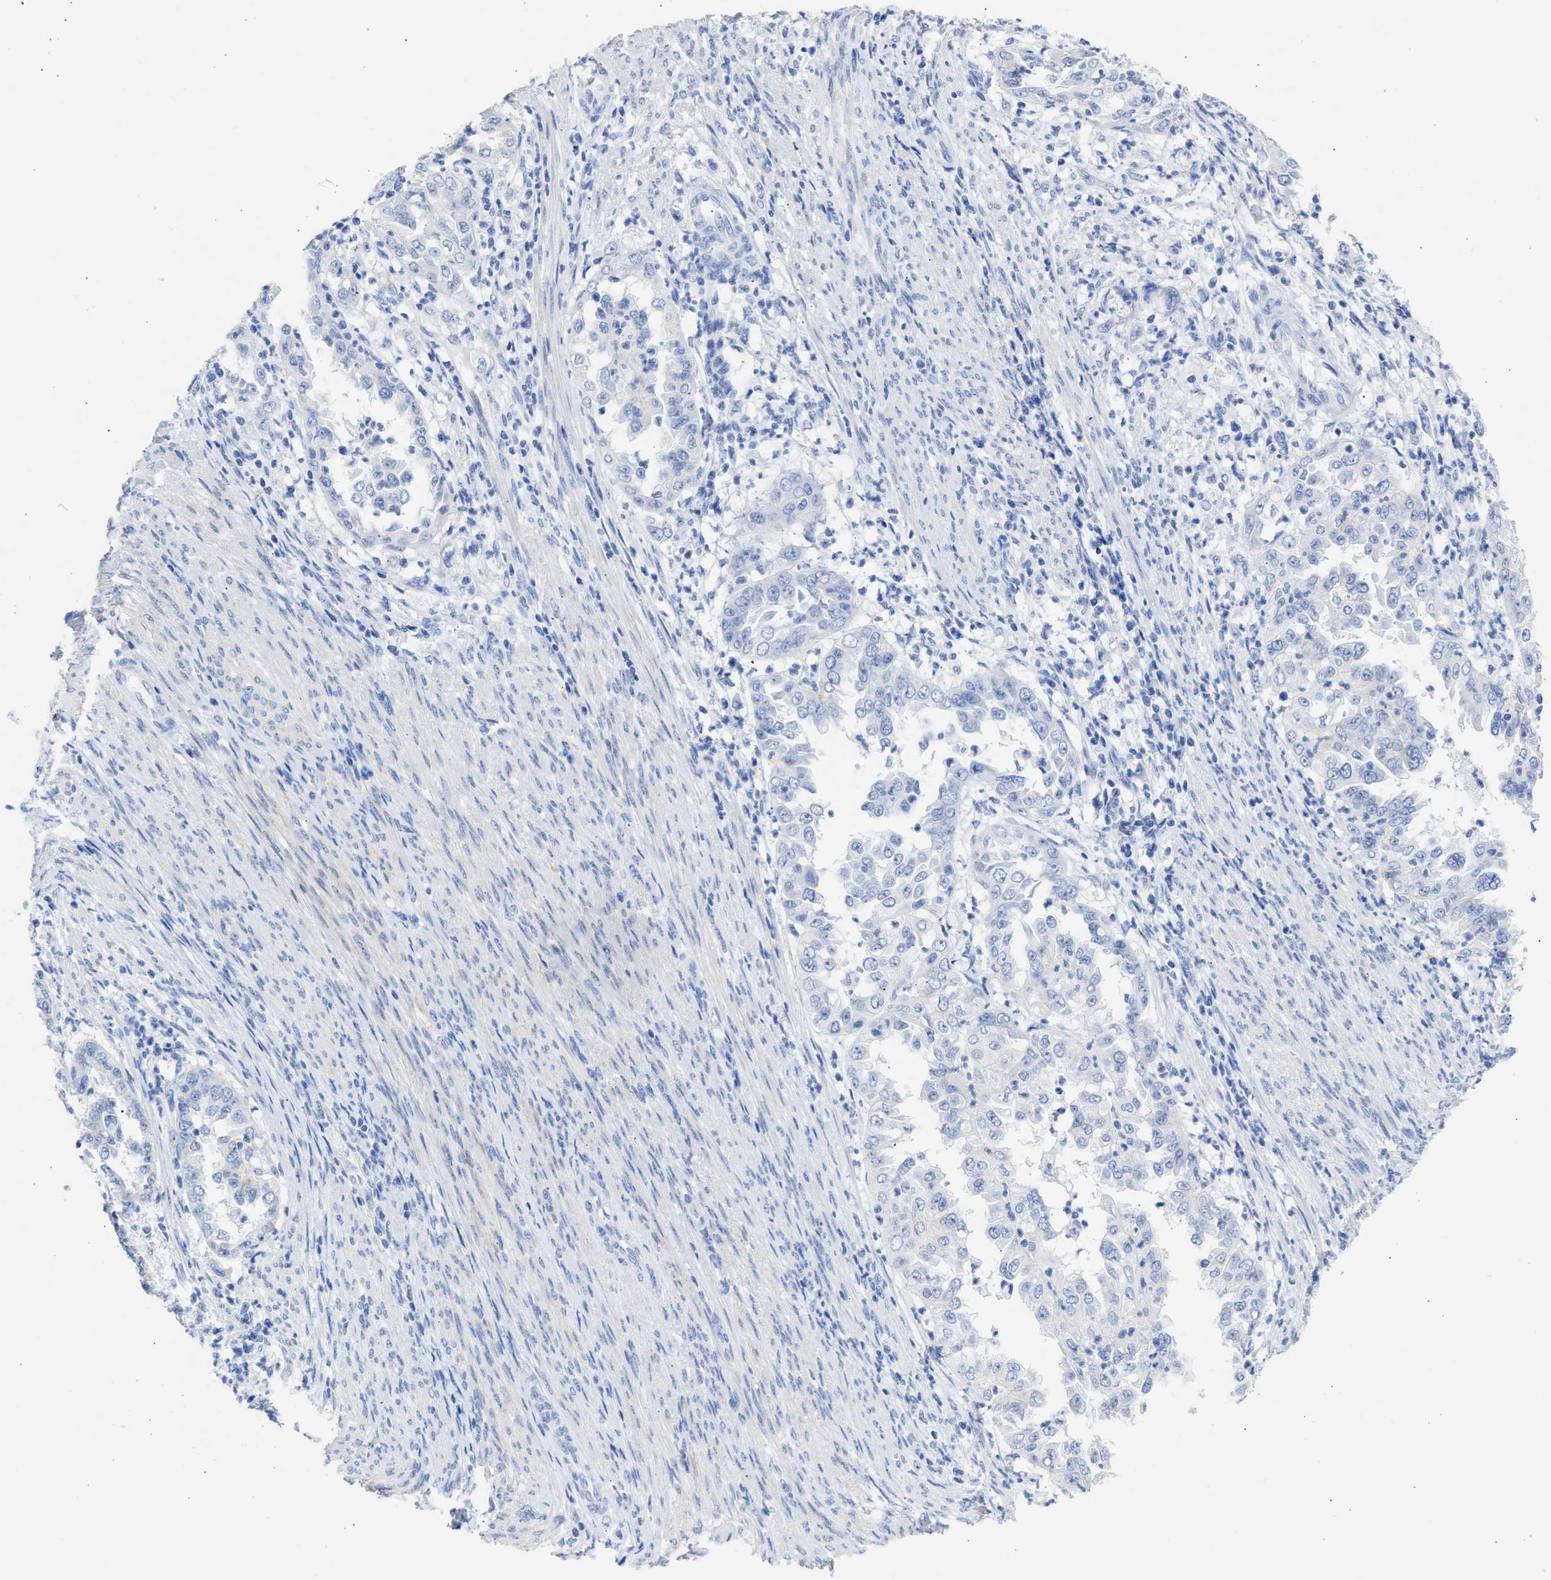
{"staining": {"intensity": "negative", "quantity": "none", "location": "none"}, "tissue": "endometrial cancer", "cell_type": "Tumor cells", "image_type": "cancer", "snomed": [{"axis": "morphology", "description": "Adenocarcinoma, NOS"}, {"axis": "topography", "description": "Endometrium"}], "caption": "Tumor cells are negative for brown protein staining in endometrial cancer (adenocarcinoma).", "gene": "NCAM1", "patient": {"sex": "female", "age": 85}}